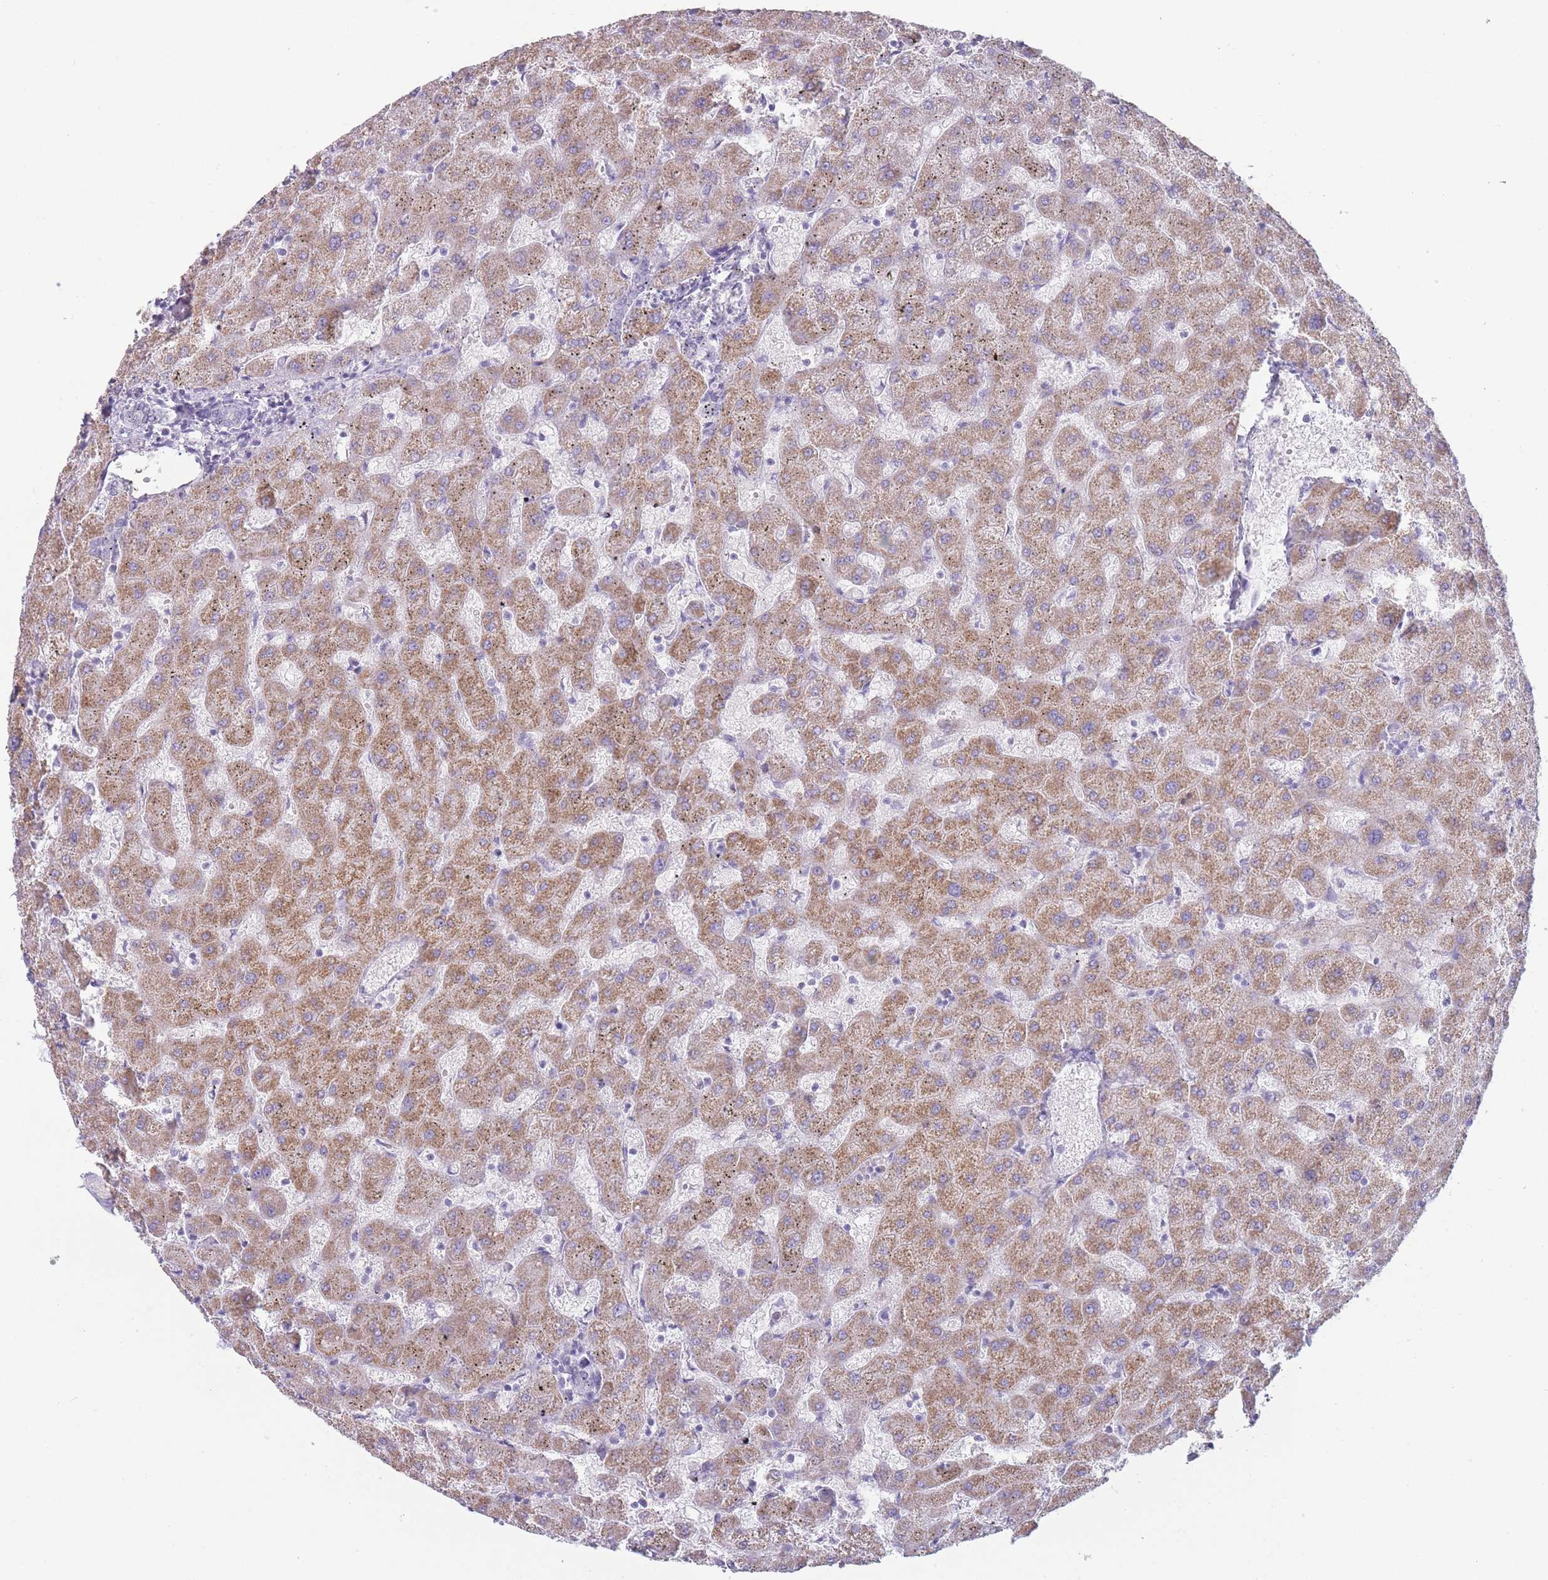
{"staining": {"intensity": "negative", "quantity": "none", "location": "none"}, "tissue": "liver", "cell_type": "Cholangiocytes", "image_type": "normal", "snomed": [{"axis": "morphology", "description": "Normal tissue, NOS"}, {"axis": "topography", "description": "Liver"}], "caption": "The image shows no significant positivity in cholangiocytes of liver. (DAB immunohistochemistry with hematoxylin counter stain).", "gene": "GPR12", "patient": {"sex": "female", "age": 63}}